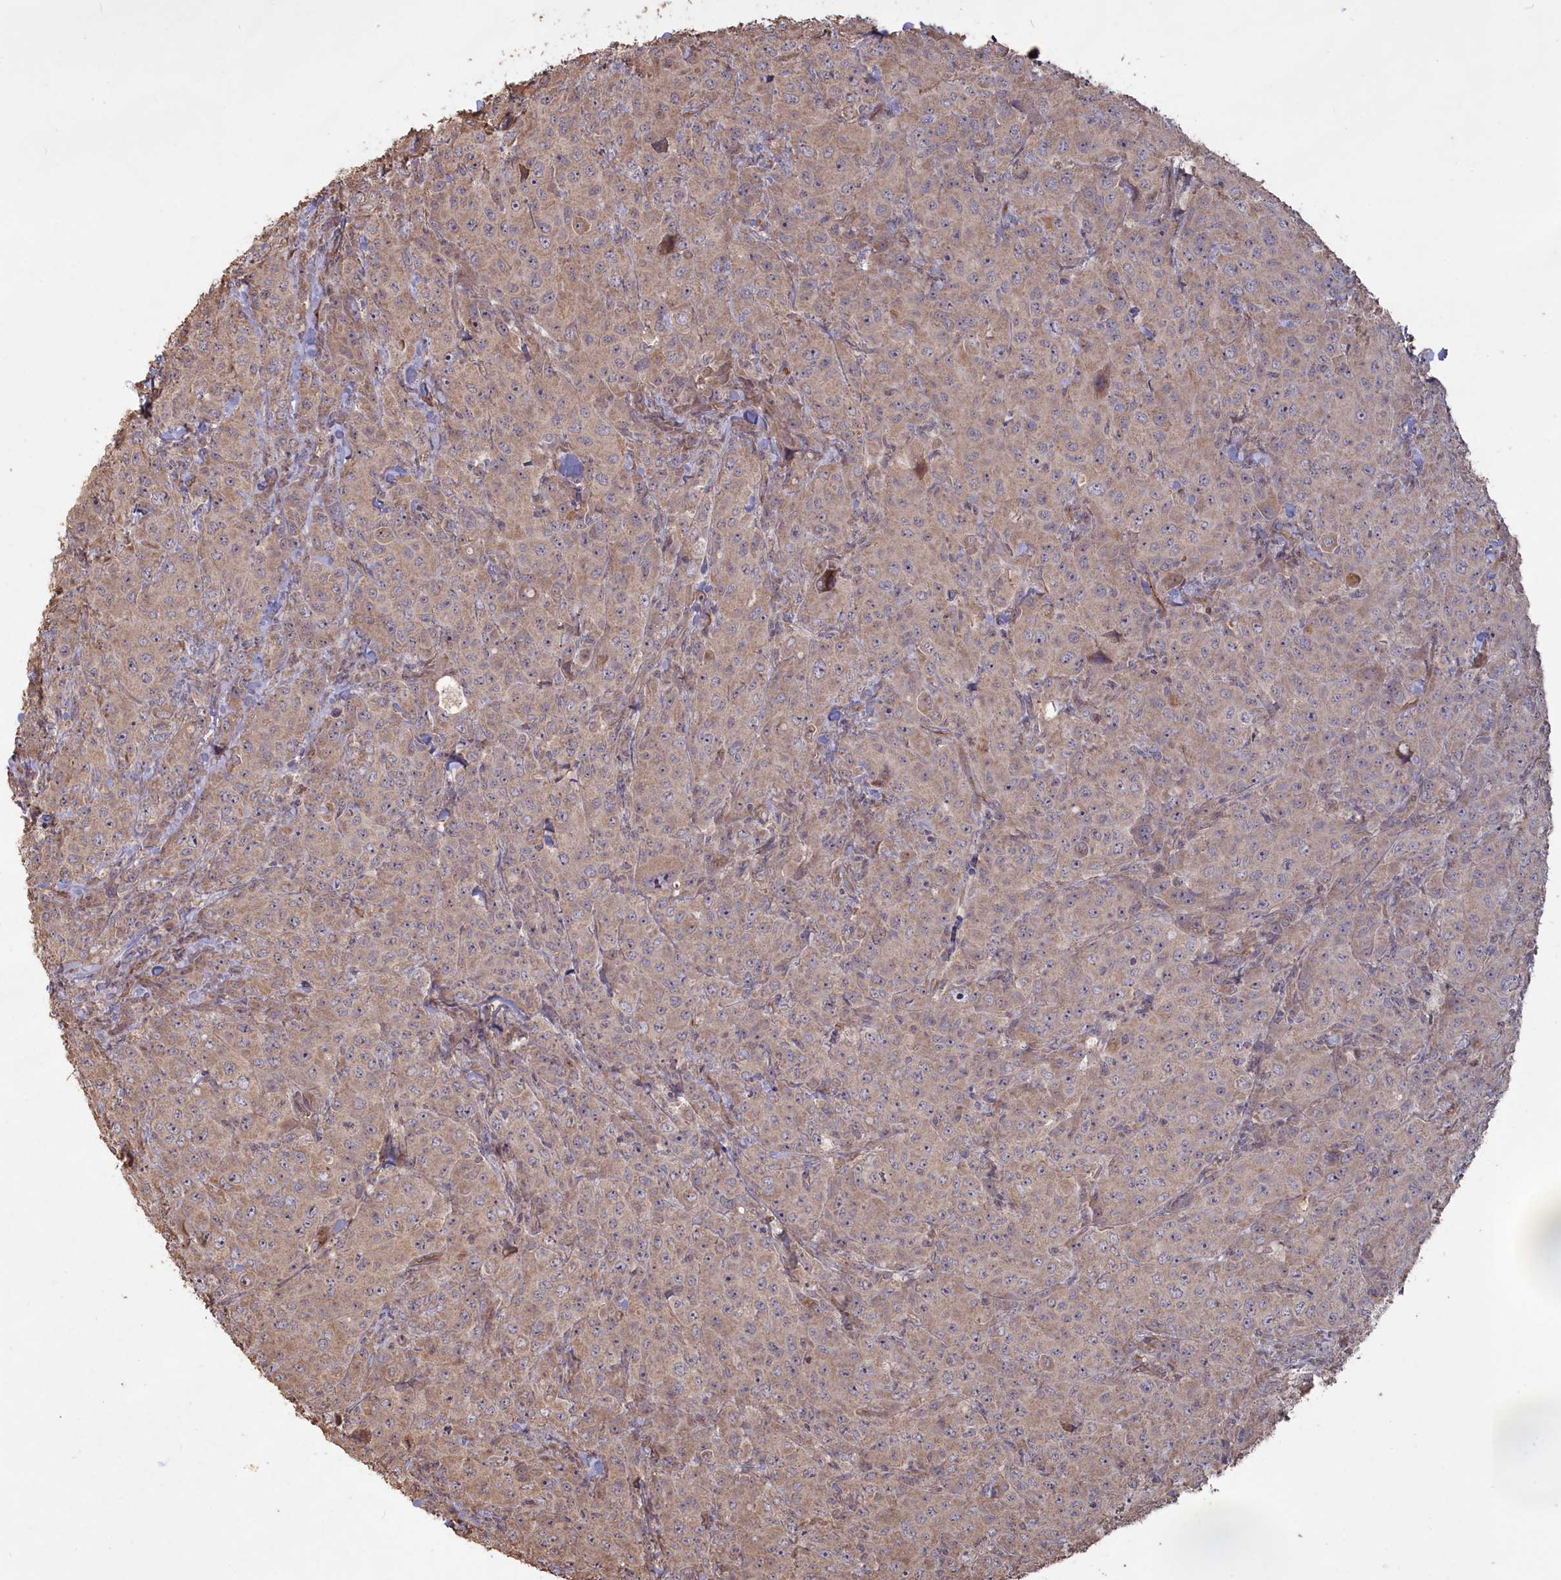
{"staining": {"intensity": "weak", "quantity": ">75%", "location": "cytoplasmic/membranous"}, "tissue": "breast cancer", "cell_type": "Tumor cells", "image_type": "cancer", "snomed": [{"axis": "morphology", "description": "Duct carcinoma"}, {"axis": "topography", "description": "Breast"}], "caption": "Tumor cells exhibit low levels of weak cytoplasmic/membranous expression in approximately >75% of cells in human breast intraductal carcinoma. (DAB IHC with brightfield microscopy, high magnification).", "gene": "LAYN", "patient": {"sex": "female", "age": 43}}